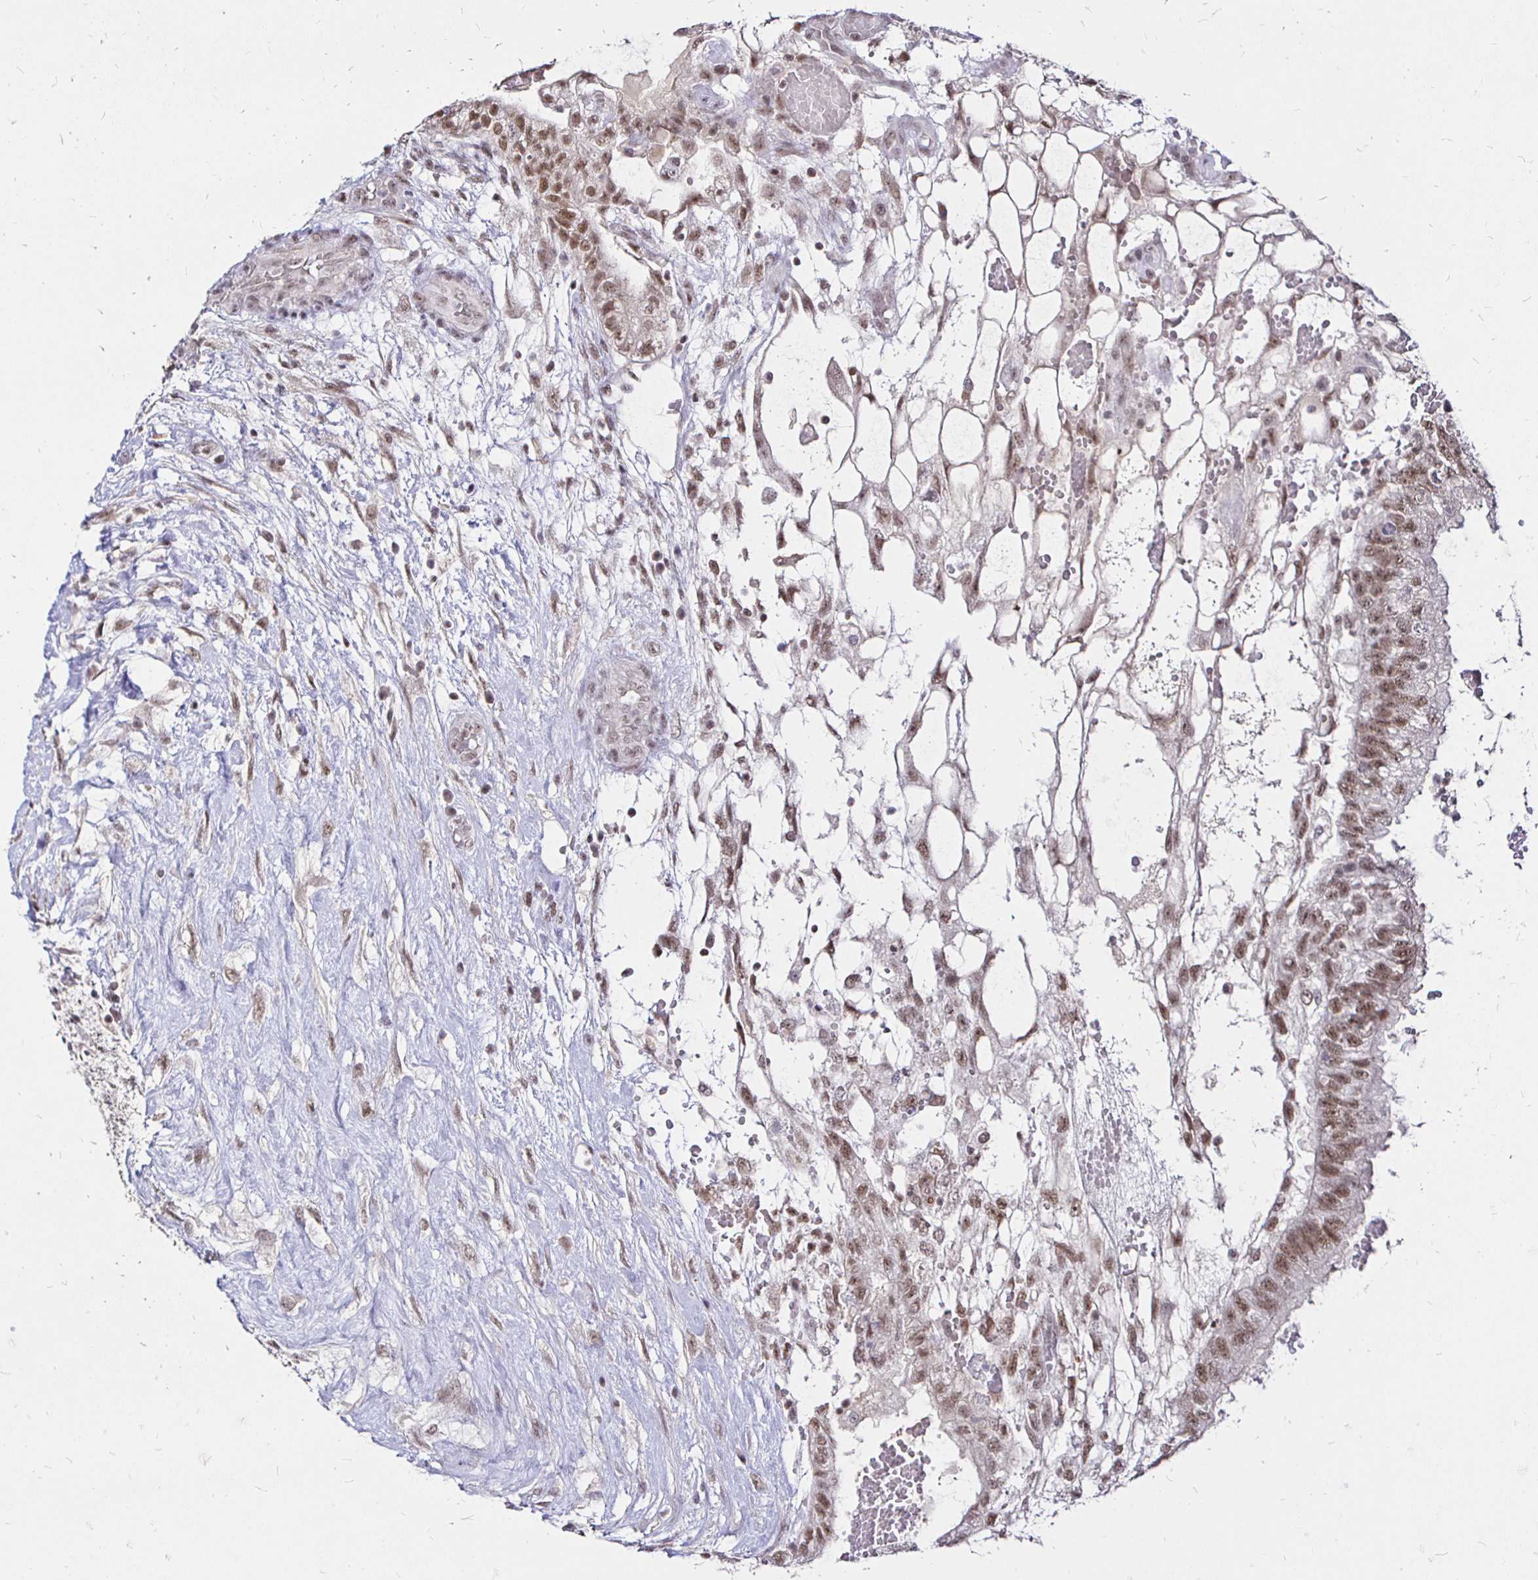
{"staining": {"intensity": "moderate", "quantity": ">75%", "location": "nuclear"}, "tissue": "testis cancer", "cell_type": "Tumor cells", "image_type": "cancer", "snomed": [{"axis": "morphology", "description": "Normal tissue, NOS"}, {"axis": "morphology", "description": "Carcinoma, Embryonal, NOS"}, {"axis": "topography", "description": "Testis"}], "caption": "Embryonal carcinoma (testis) was stained to show a protein in brown. There is medium levels of moderate nuclear staining in approximately >75% of tumor cells. (DAB IHC with brightfield microscopy, high magnification).", "gene": "SIN3A", "patient": {"sex": "male", "age": 32}}